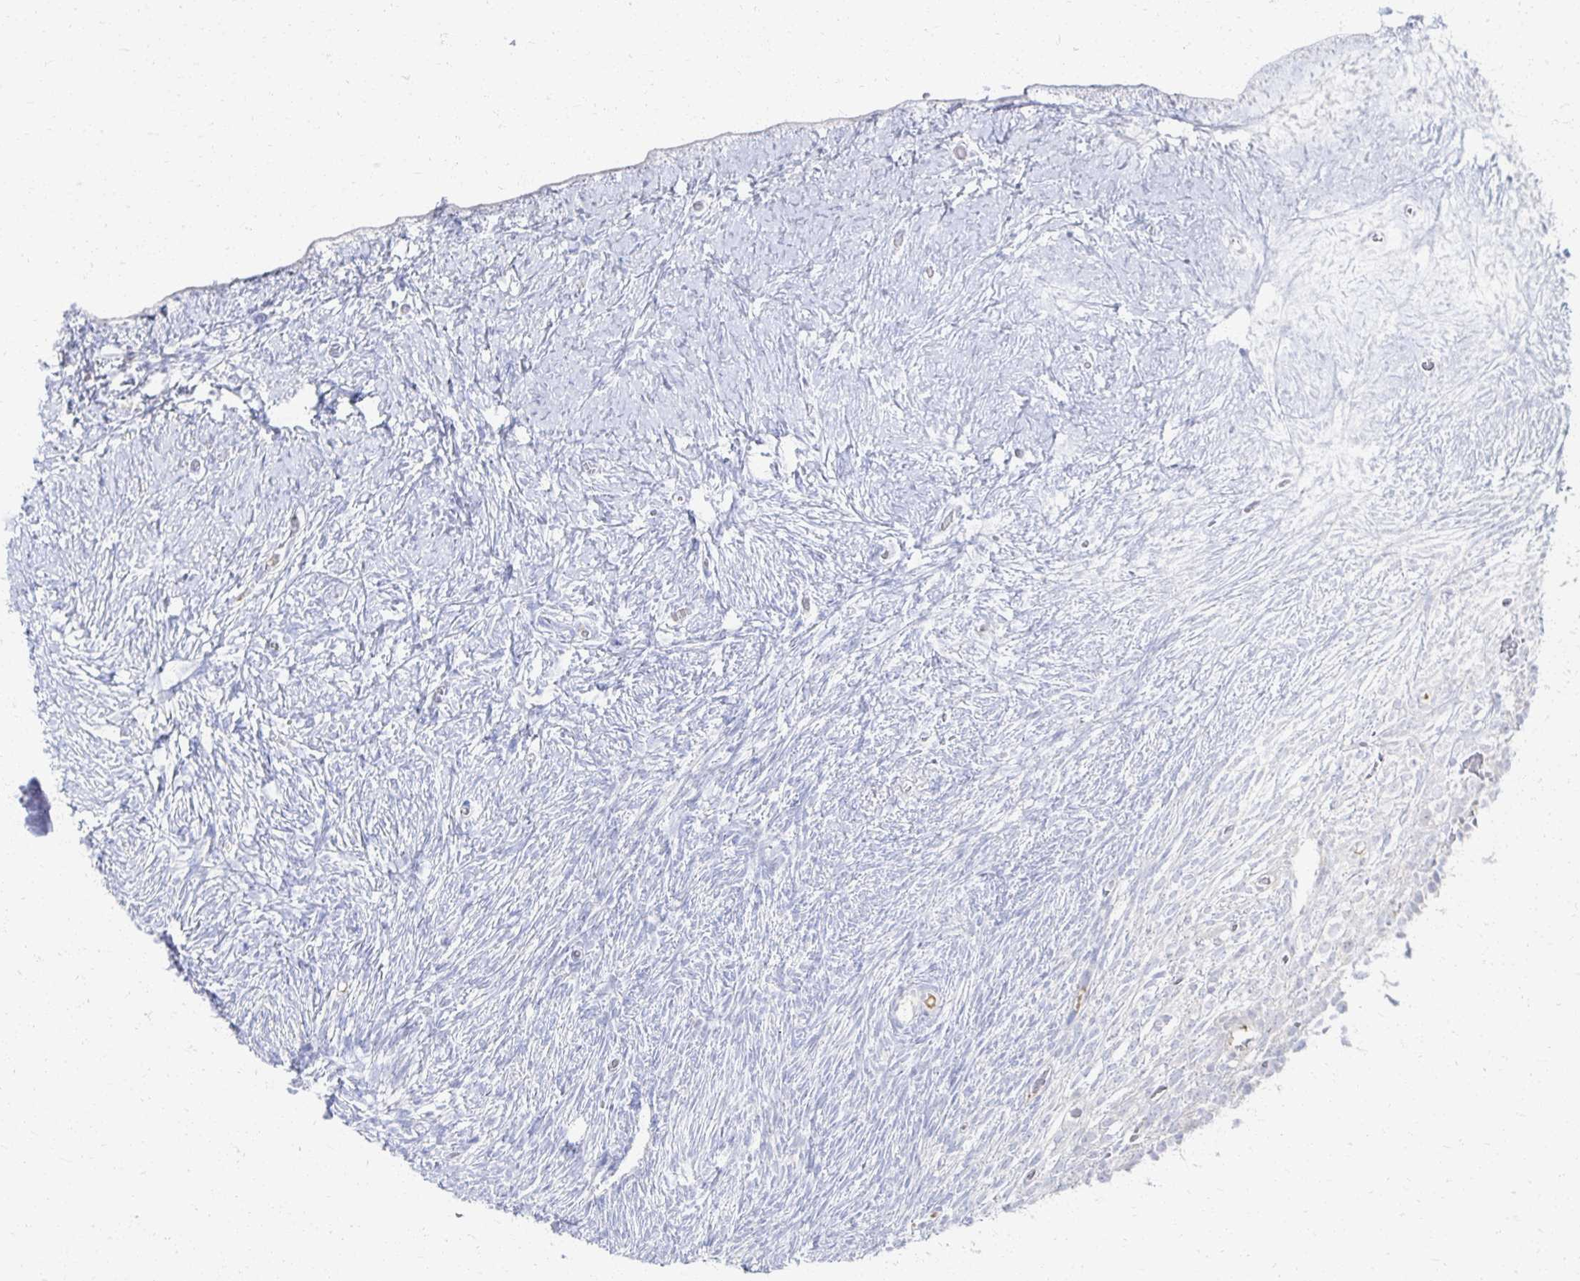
{"staining": {"intensity": "negative", "quantity": "none", "location": "none"}, "tissue": "ovary", "cell_type": "Follicle cells", "image_type": "normal", "snomed": [{"axis": "morphology", "description": "Normal tissue, NOS"}, {"axis": "topography", "description": "Ovary"}], "caption": "This is an immunohistochemistry (IHC) histopathology image of normal human ovary. There is no positivity in follicle cells.", "gene": "PRR20A", "patient": {"sex": "female", "age": 39}}